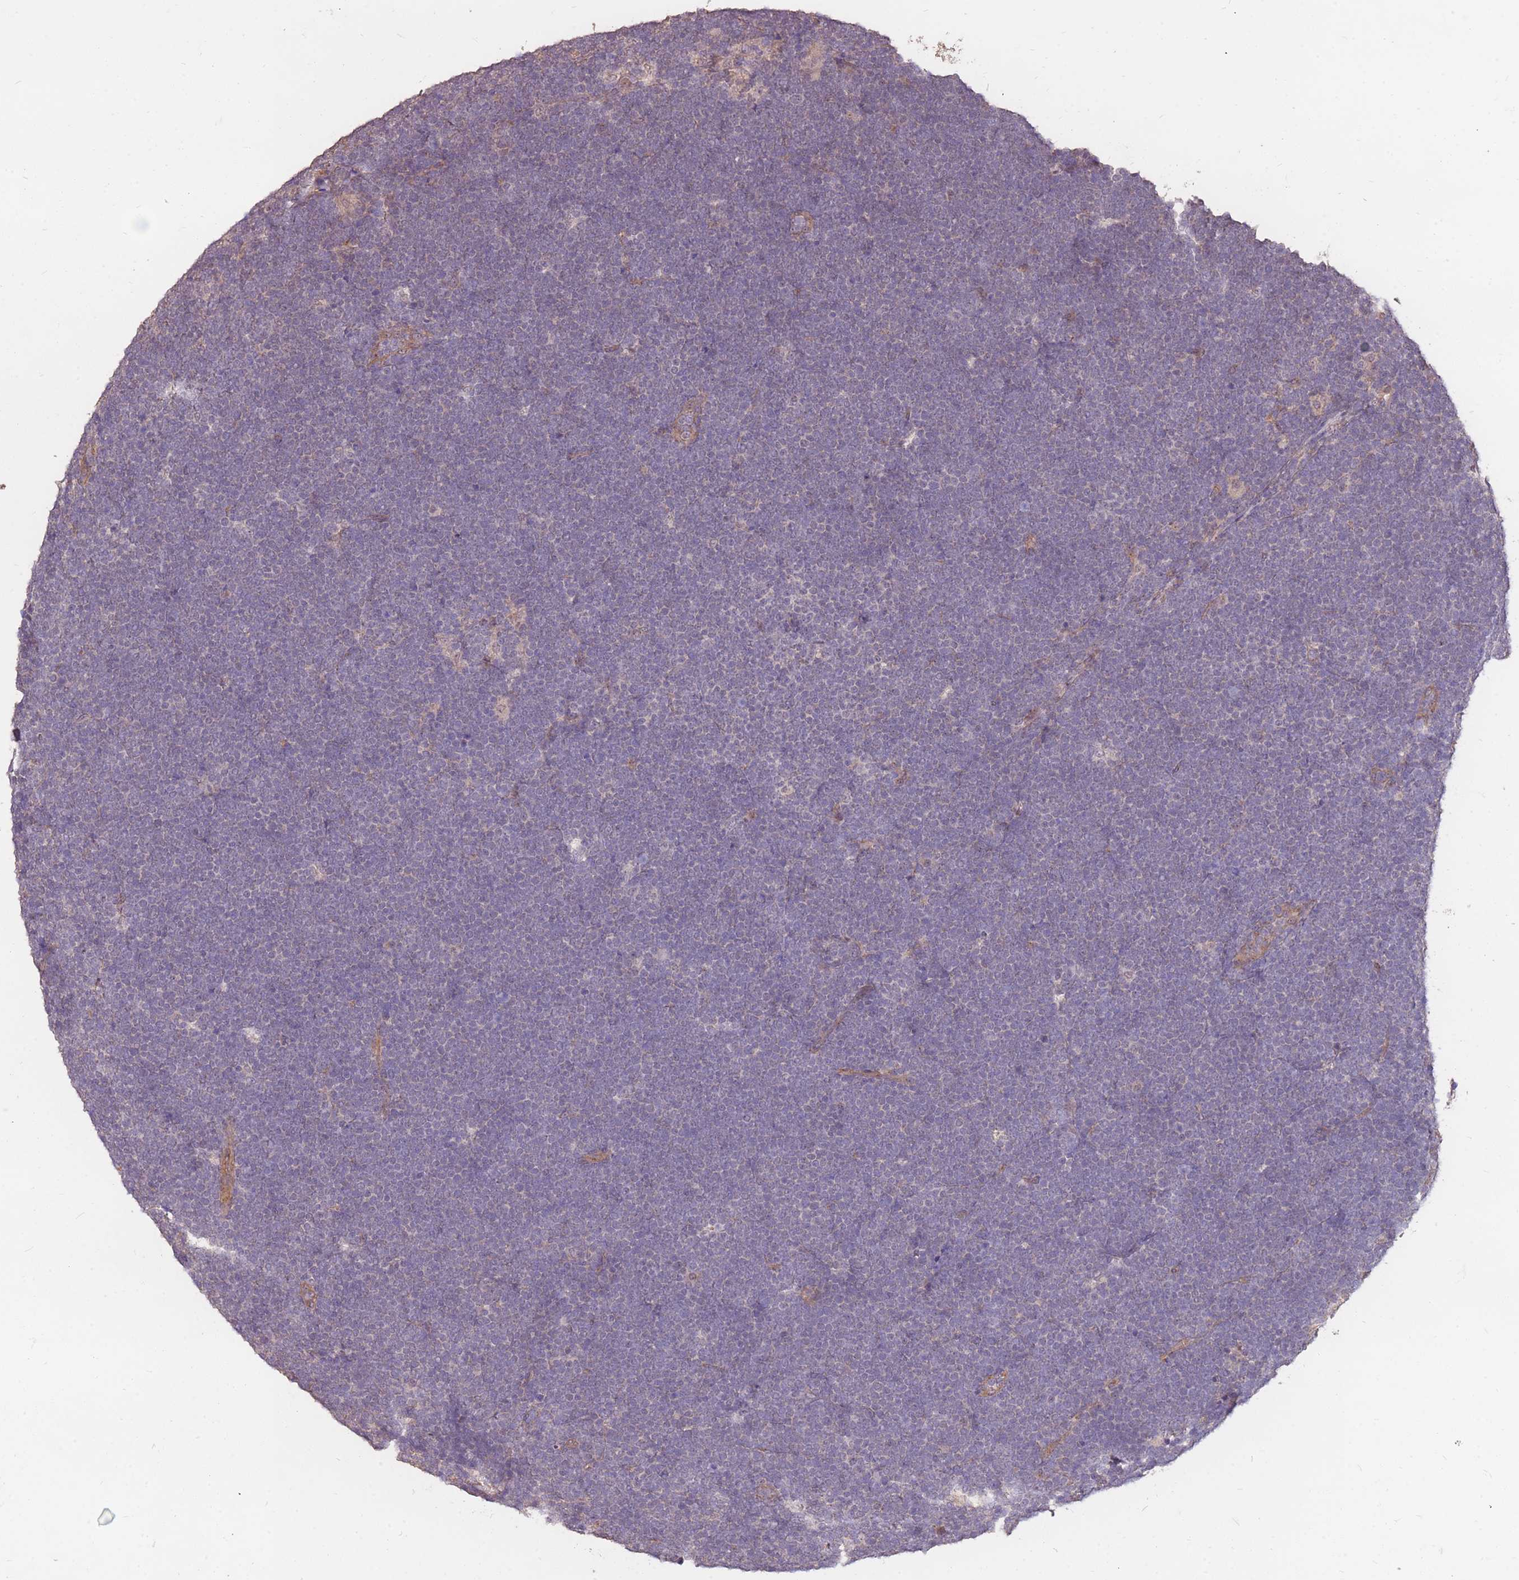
{"staining": {"intensity": "negative", "quantity": "none", "location": "none"}, "tissue": "lymphoma", "cell_type": "Tumor cells", "image_type": "cancer", "snomed": [{"axis": "morphology", "description": "Malignant lymphoma, non-Hodgkin's type, High grade"}, {"axis": "topography", "description": "Lymph node"}], "caption": "This is a micrograph of immunohistochemistry staining of lymphoma, which shows no expression in tumor cells.", "gene": "DYNC1LI2", "patient": {"sex": "male", "age": 13}}